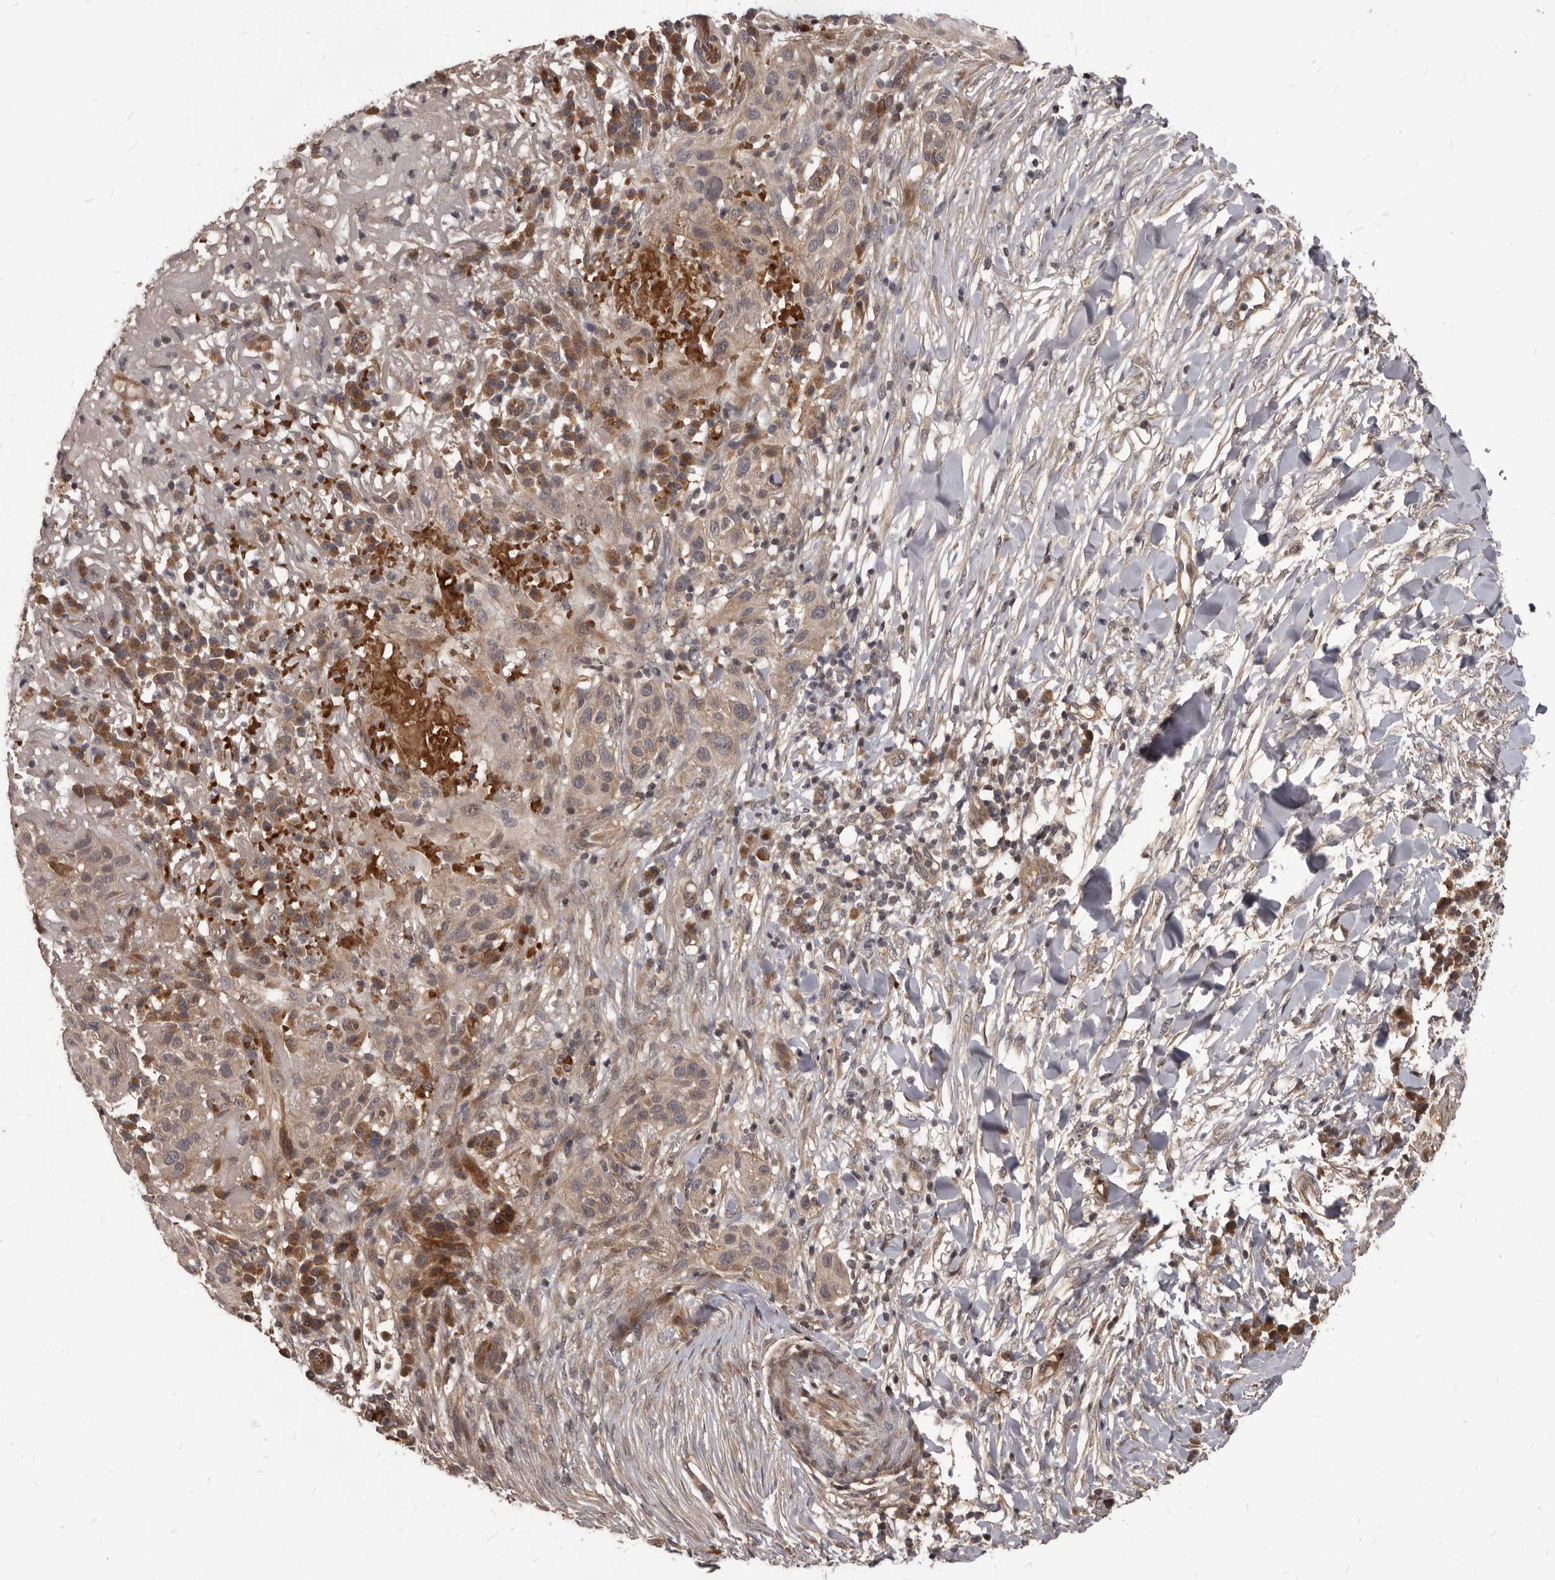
{"staining": {"intensity": "negative", "quantity": "none", "location": "none"}, "tissue": "skin cancer", "cell_type": "Tumor cells", "image_type": "cancer", "snomed": [{"axis": "morphology", "description": "Normal tissue, NOS"}, {"axis": "morphology", "description": "Squamous cell carcinoma, NOS"}, {"axis": "topography", "description": "Skin"}], "caption": "Tumor cells are negative for brown protein staining in squamous cell carcinoma (skin).", "gene": "GABPB2", "patient": {"sex": "female", "age": 96}}